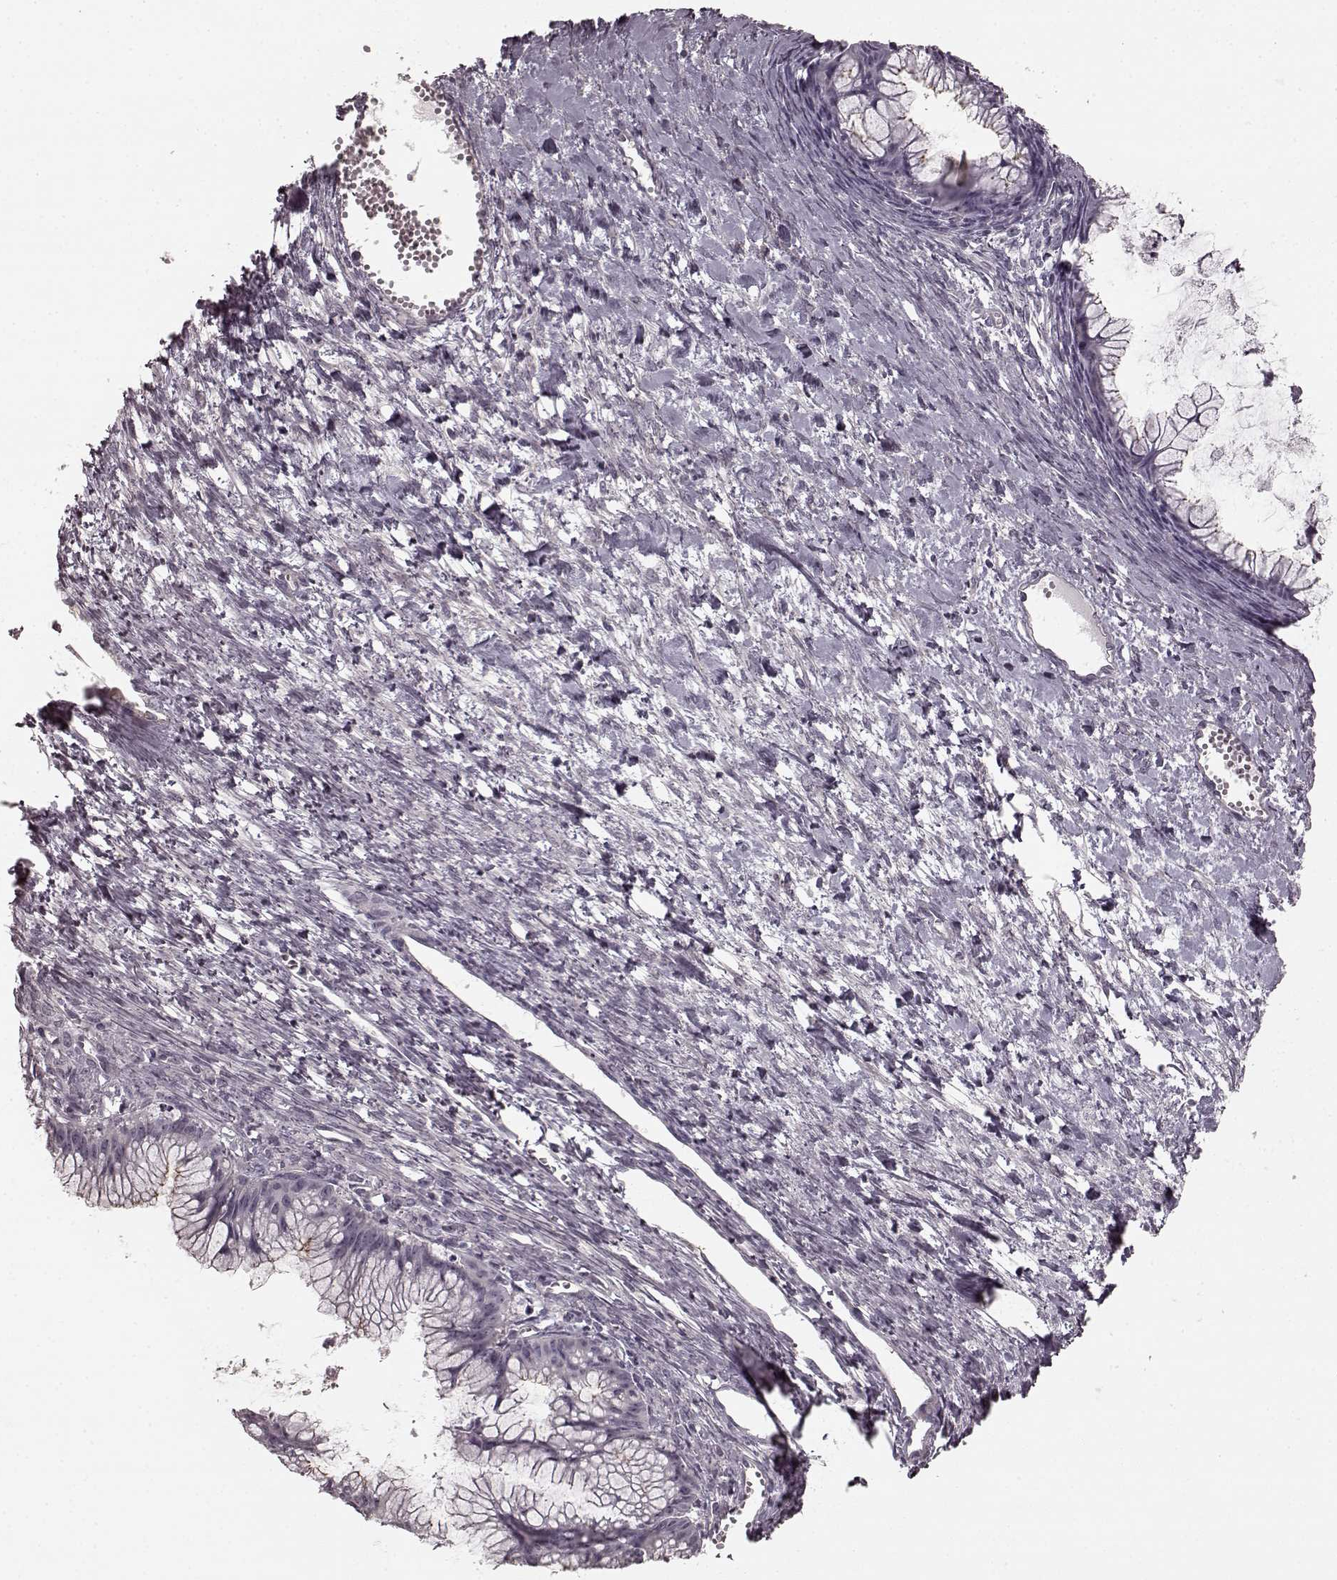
{"staining": {"intensity": "negative", "quantity": "none", "location": "none"}, "tissue": "ovarian cancer", "cell_type": "Tumor cells", "image_type": "cancer", "snomed": [{"axis": "morphology", "description": "Cystadenocarcinoma, mucinous, NOS"}, {"axis": "topography", "description": "Ovary"}], "caption": "Tumor cells are negative for brown protein staining in ovarian cancer. (Immunohistochemistry, brightfield microscopy, high magnification).", "gene": "PRKCE", "patient": {"sex": "female", "age": 41}}